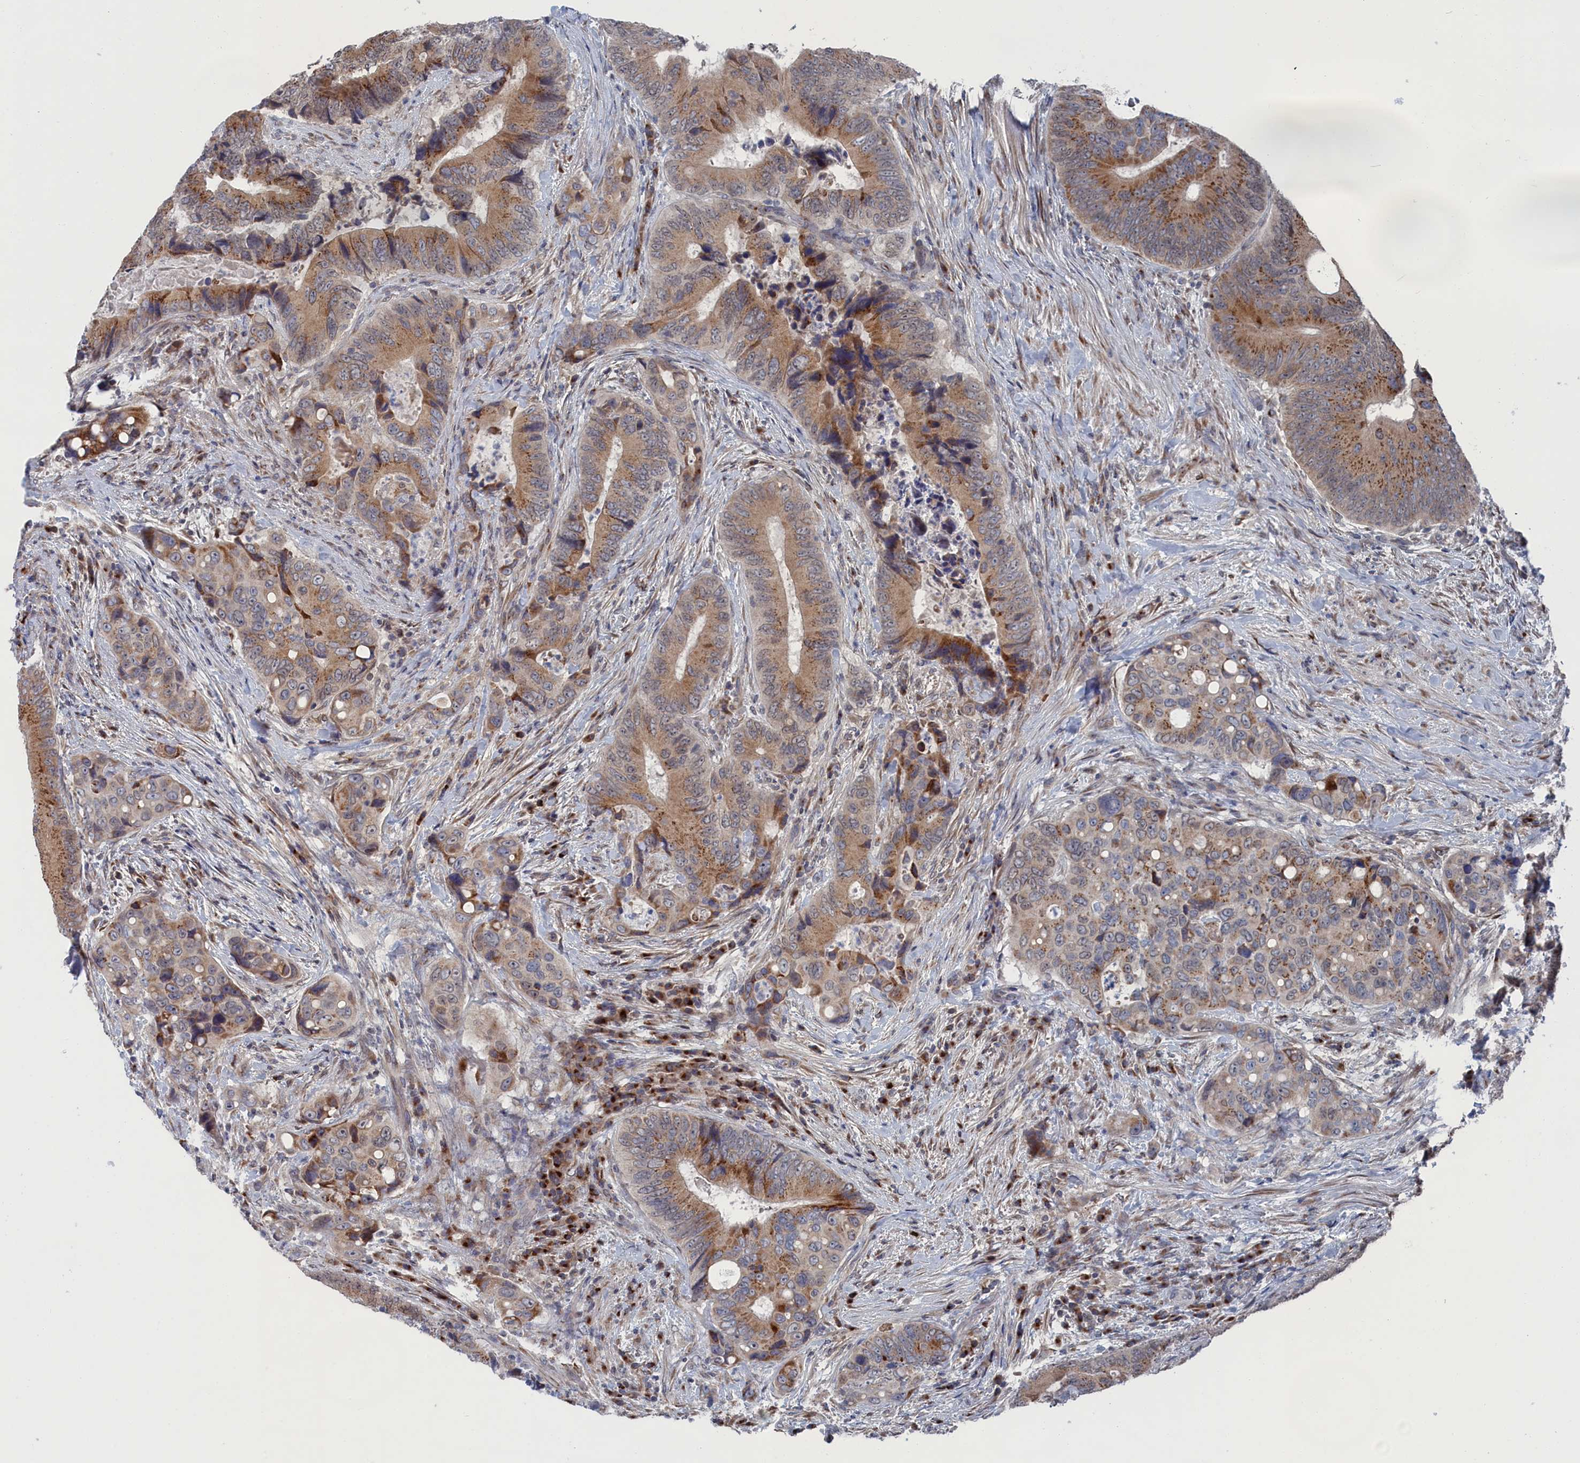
{"staining": {"intensity": "moderate", "quantity": ">75%", "location": "cytoplasmic/membranous"}, "tissue": "colorectal cancer", "cell_type": "Tumor cells", "image_type": "cancer", "snomed": [{"axis": "morphology", "description": "Adenocarcinoma, NOS"}, {"axis": "topography", "description": "Colon"}], "caption": "Immunohistochemistry (IHC) photomicrograph of colorectal adenocarcinoma stained for a protein (brown), which reveals medium levels of moderate cytoplasmic/membranous positivity in about >75% of tumor cells.", "gene": "IRX1", "patient": {"sex": "male", "age": 84}}